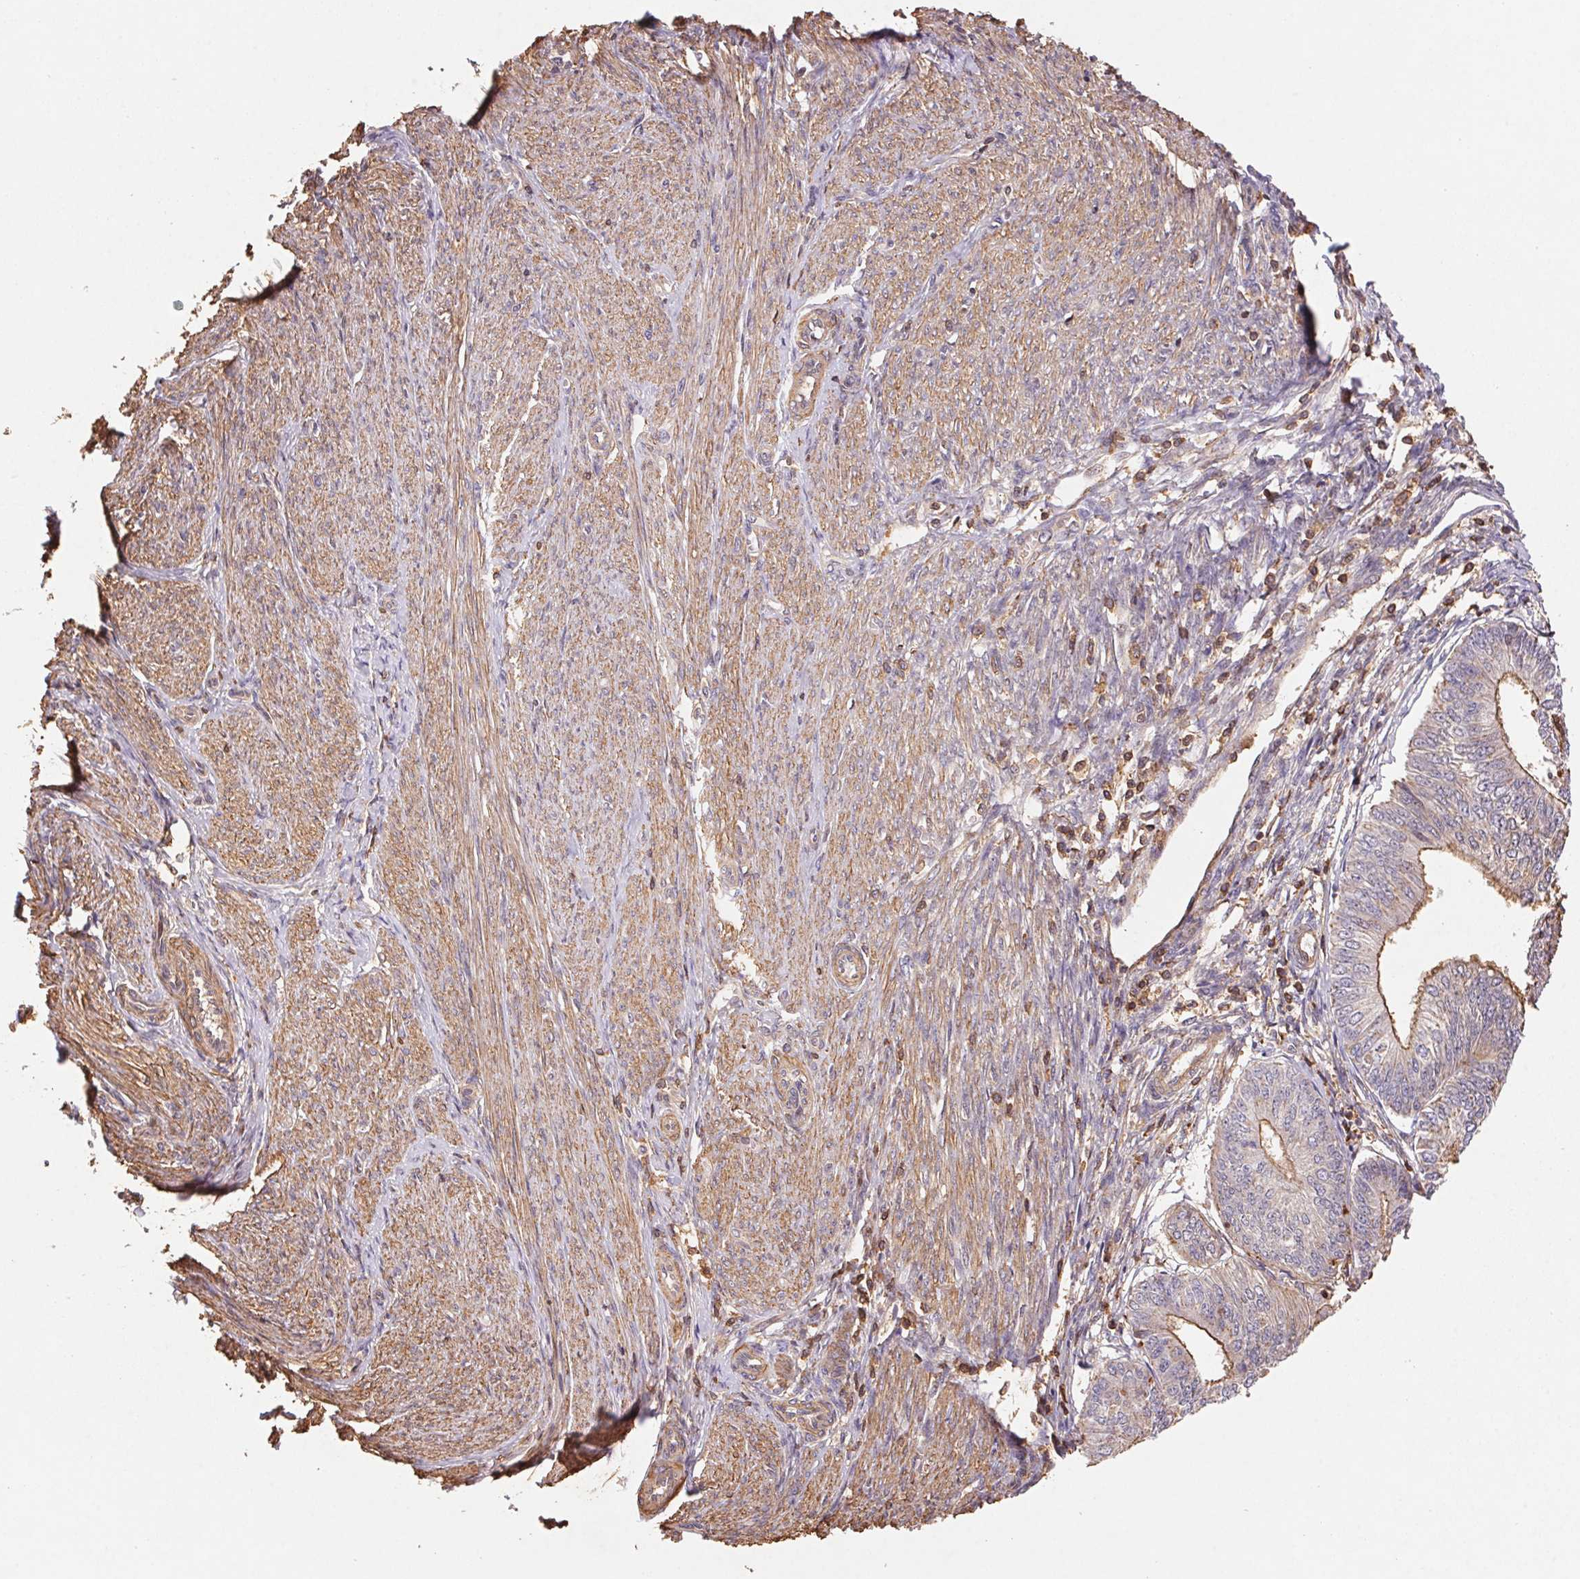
{"staining": {"intensity": "moderate", "quantity": "25%-75%", "location": "cytoplasmic/membranous"}, "tissue": "endometrial cancer", "cell_type": "Tumor cells", "image_type": "cancer", "snomed": [{"axis": "morphology", "description": "Adenocarcinoma, NOS"}, {"axis": "topography", "description": "Endometrium"}], "caption": "Protein expression analysis of endometrial adenocarcinoma demonstrates moderate cytoplasmic/membranous staining in about 25%-75% of tumor cells. The staining is performed using DAB (3,3'-diaminobenzidine) brown chromogen to label protein expression. The nuclei are counter-stained blue using hematoxylin.", "gene": "ATG10", "patient": {"sex": "female", "age": 58}}